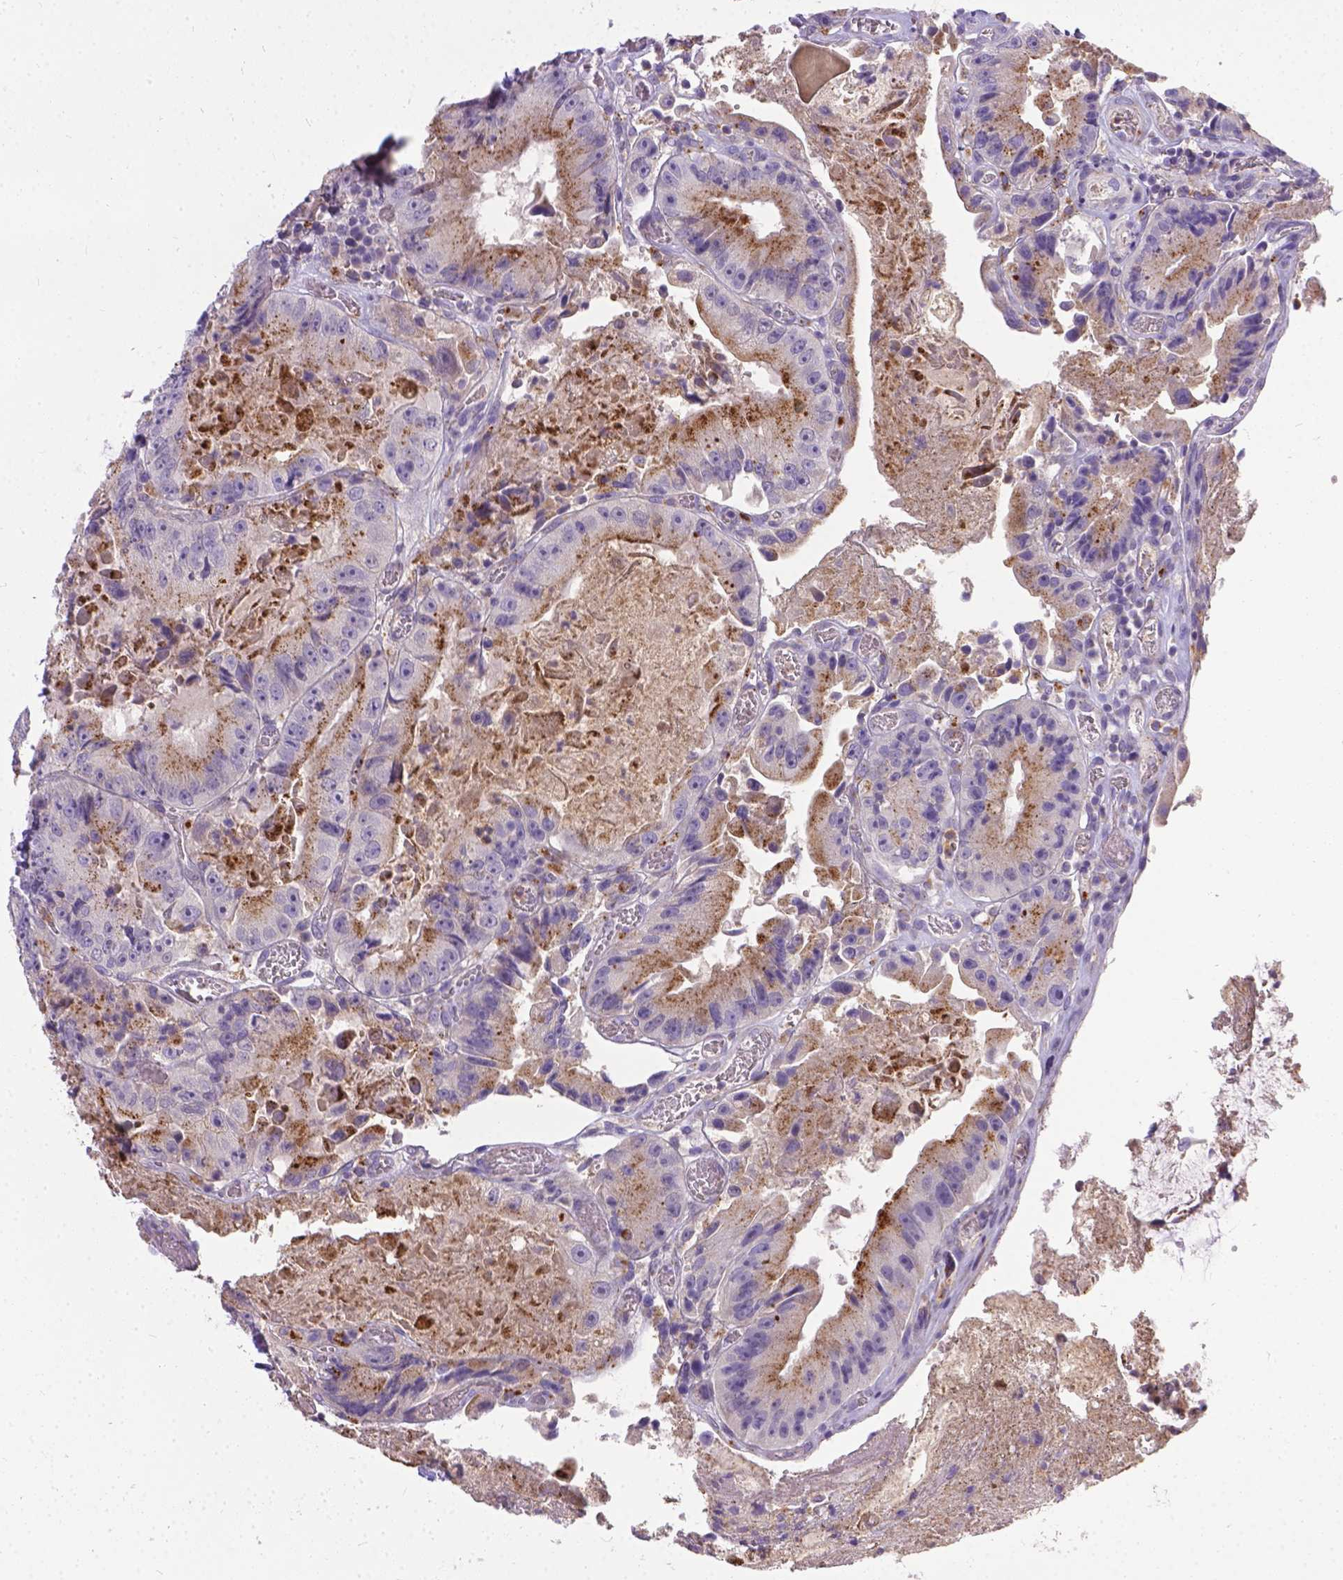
{"staining": {"intensity": "moderate", "quantity": ">75%", "location": "cytoplasmic/membranous"}, "tissue": "colorectal cancer", "cell_type": "Tumor cells", "image_type": "cancer", "snomed": [{"axis": "morphology", "description": "Adenocarcinoma, NOS"}, {"axis": "topography", "description": "Colon"}], "caption": "Human colorectal cancer stained with a protein marker shows moderate staining in tumor cells.", "gene": "TM4SF18", "patient": {"sex": "female", "age": 86}}